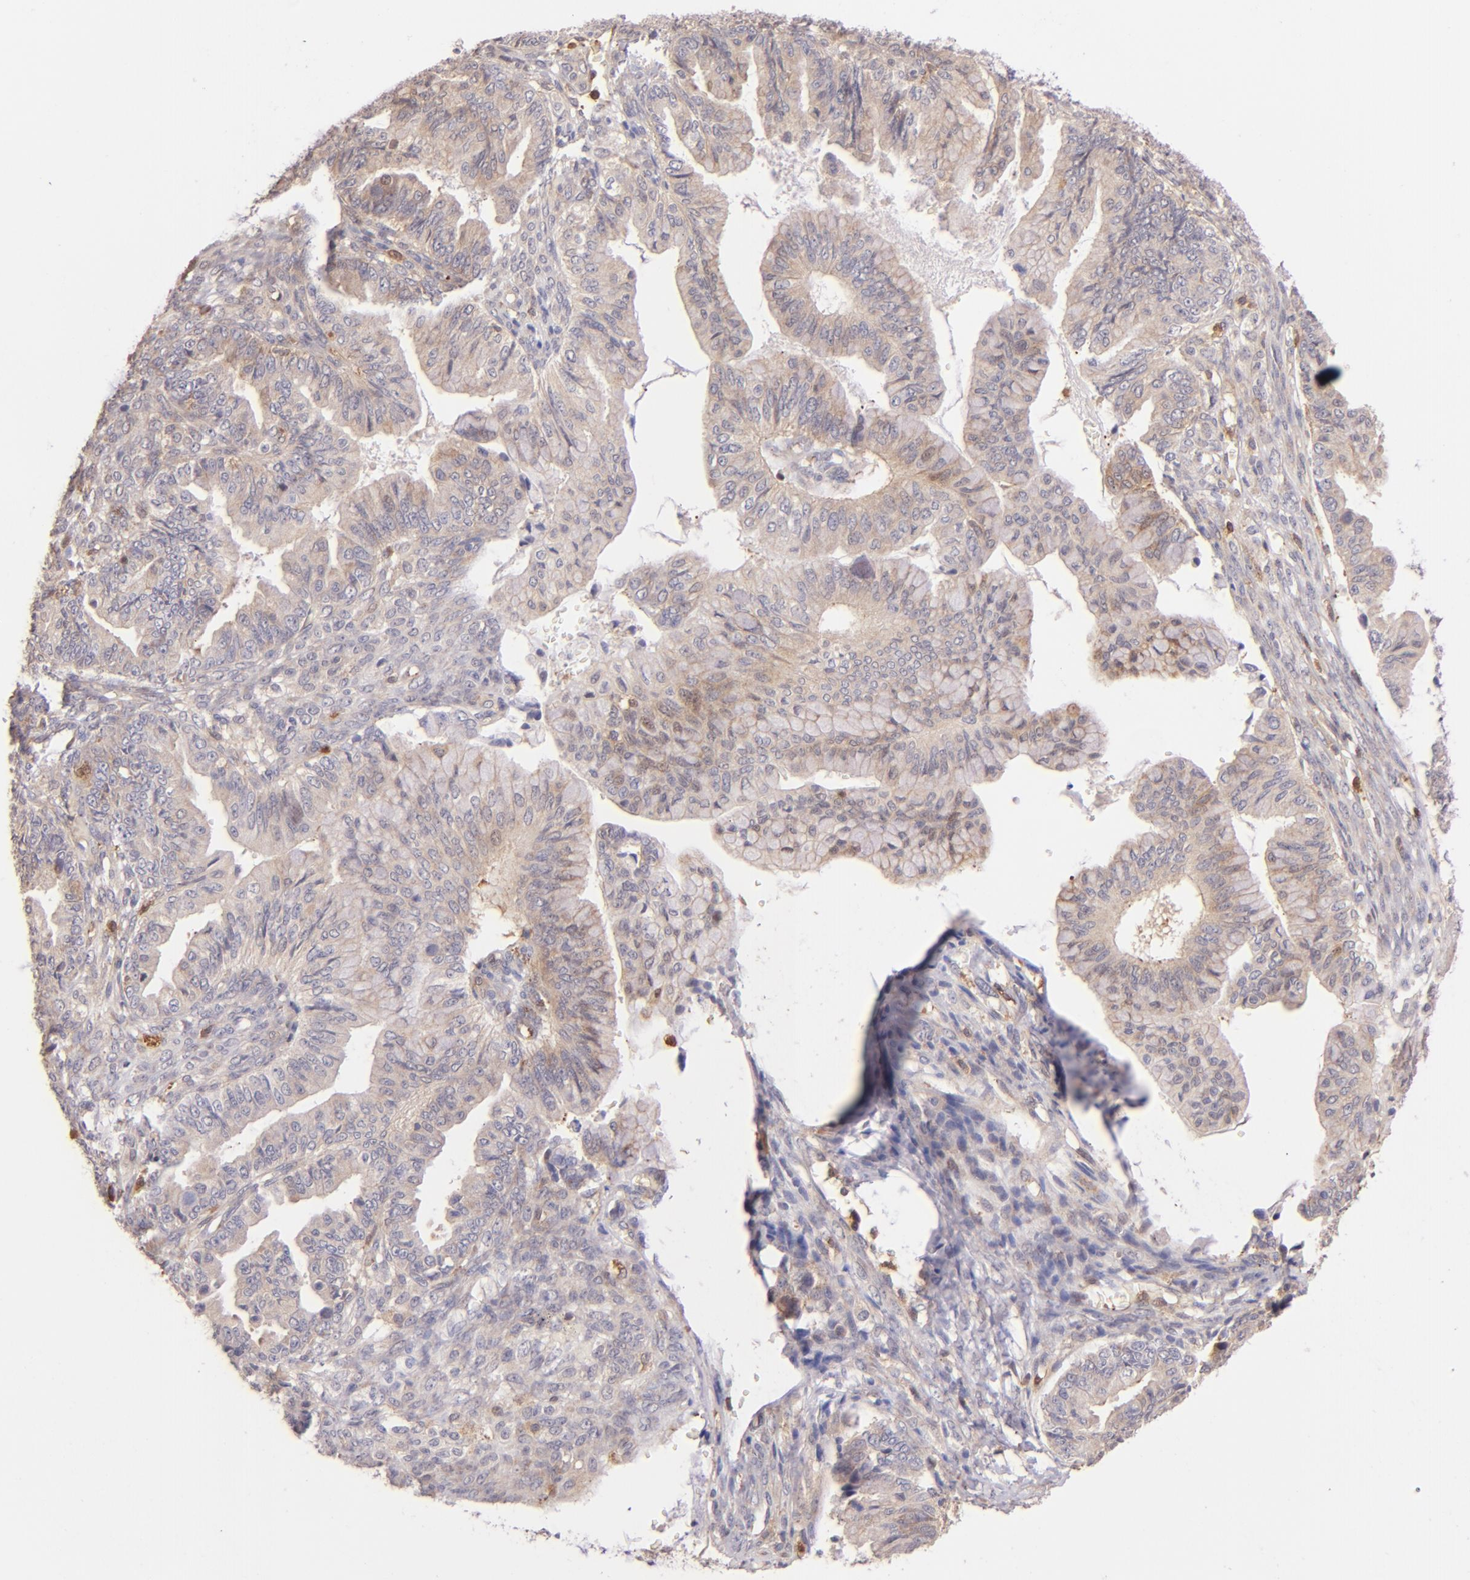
{"staining": {"intensity": "weak", "quantity": "25%-75%", "location": "cytoplasmic/membranous"}, "tissue": "ovarian cancer", "cell_type": "Tumor cells", "image_type": "cancer", "snomed": [{"axis": "morphology", "description": "Cystadenocarcinoma, mucinous, NOS"}, {"axis": "topography", "description": "Ovary"}], "caption": "Protein expression analysis of ovarian mucinous cystadenocarcinoma displays weak cytoplasmic/membranous expression in approximately 25%-75% of tumor cells.", "gene": "BTK", "patient": {"sex": "female", "age": 36}}